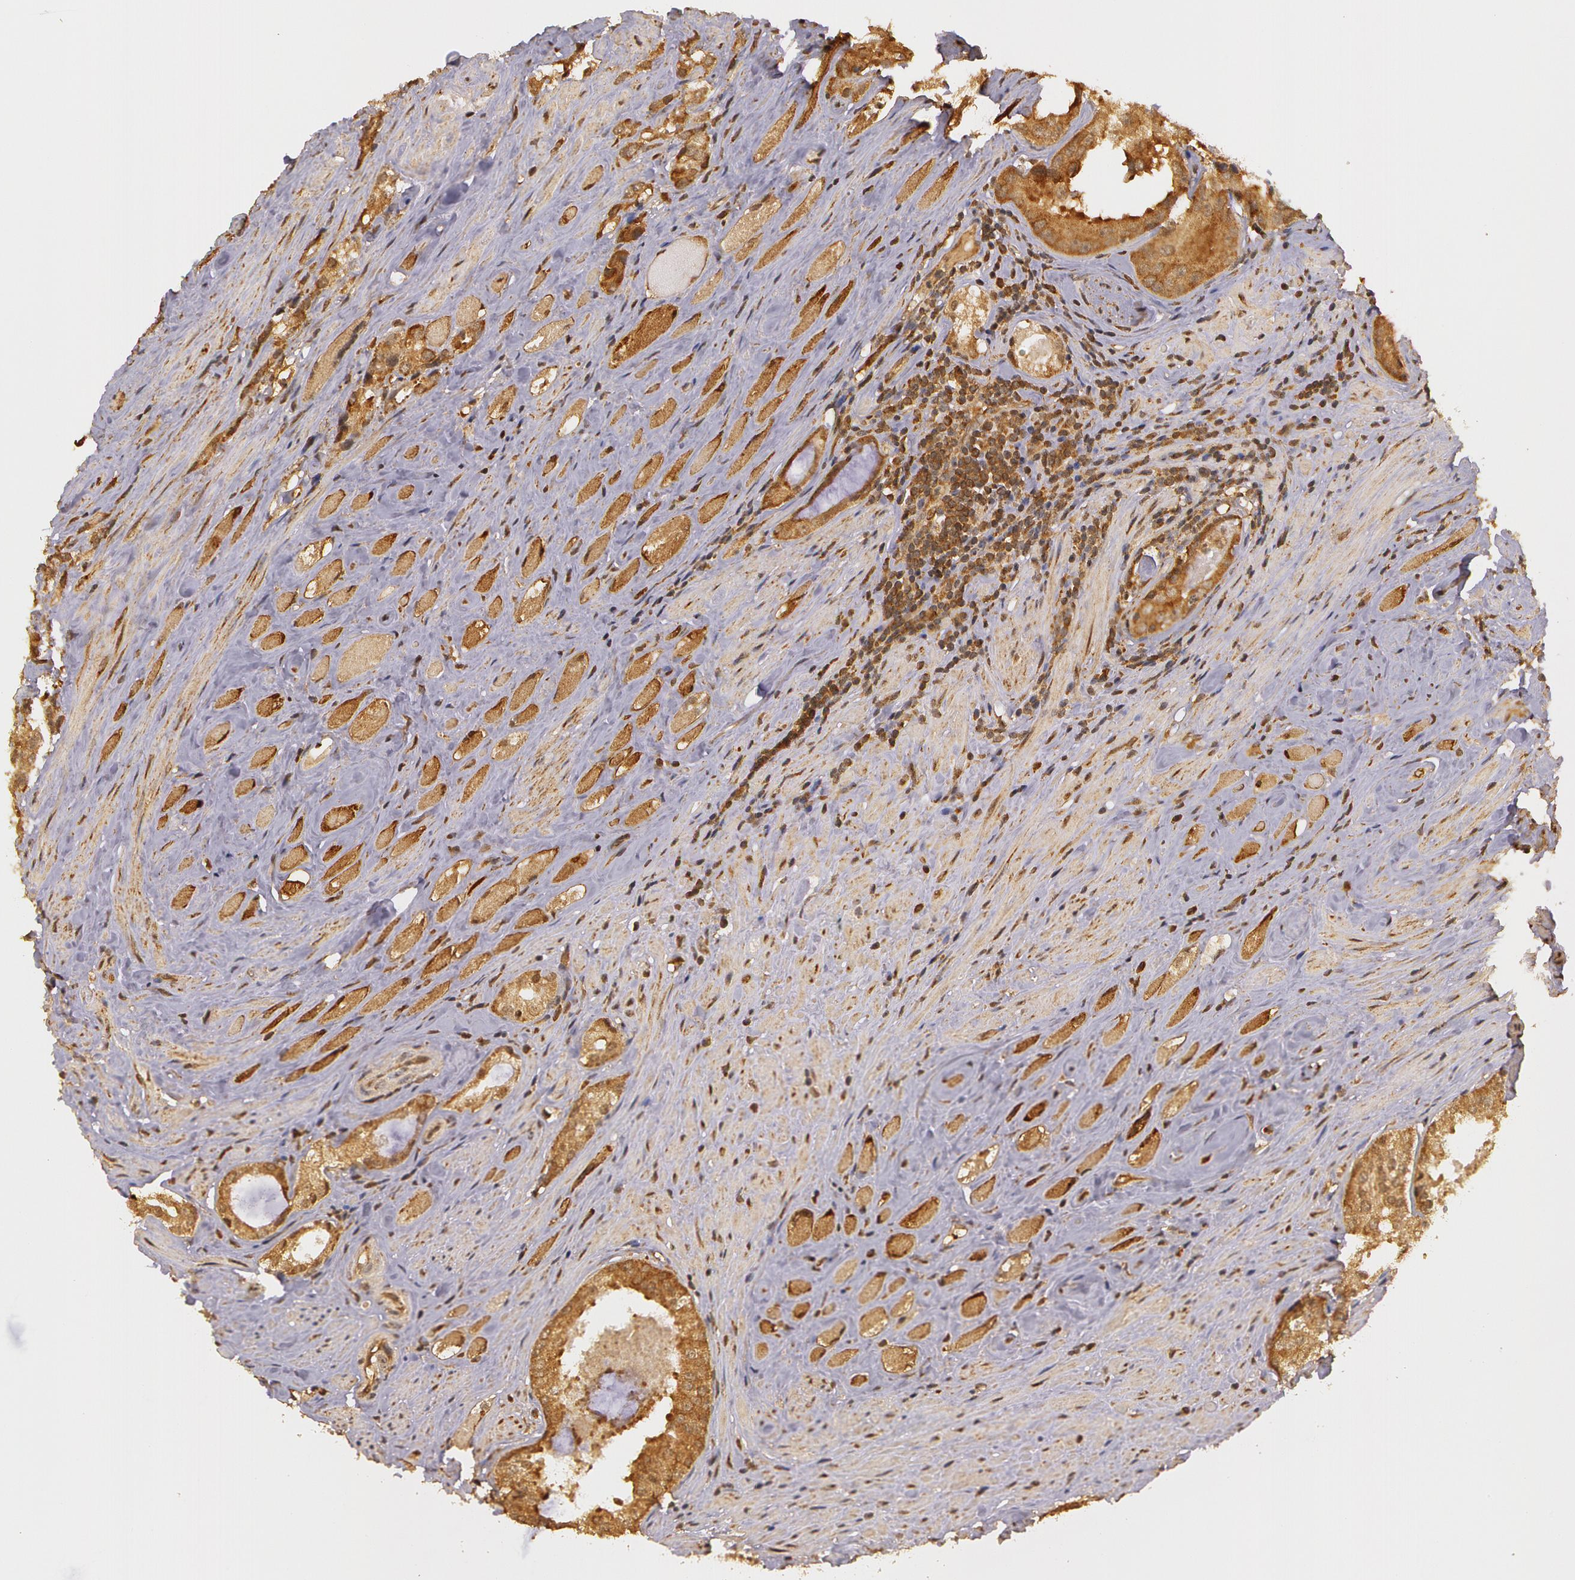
{"staining": {"intensity": "moderate", "quantity": ">75%", "location": "cytoplasmic/membranous"}, "tissue": "prostate cancer", "cell_type": "Tumor cells", "image_type": "cancer", "snomed": [{"axis": "morphology", "description": "Adenocarcinoma, Medium grade"}, {"axis": "topography", "description": "Prostate"}], "caption": "Protein staining displays moderate cytoplasmic/membranous staining in about >75% of tumor cells in prostate adenocarcinoma (medium-grade).", "gene": "ASCC2", "patient": {"sex": "male", "age": 73}}